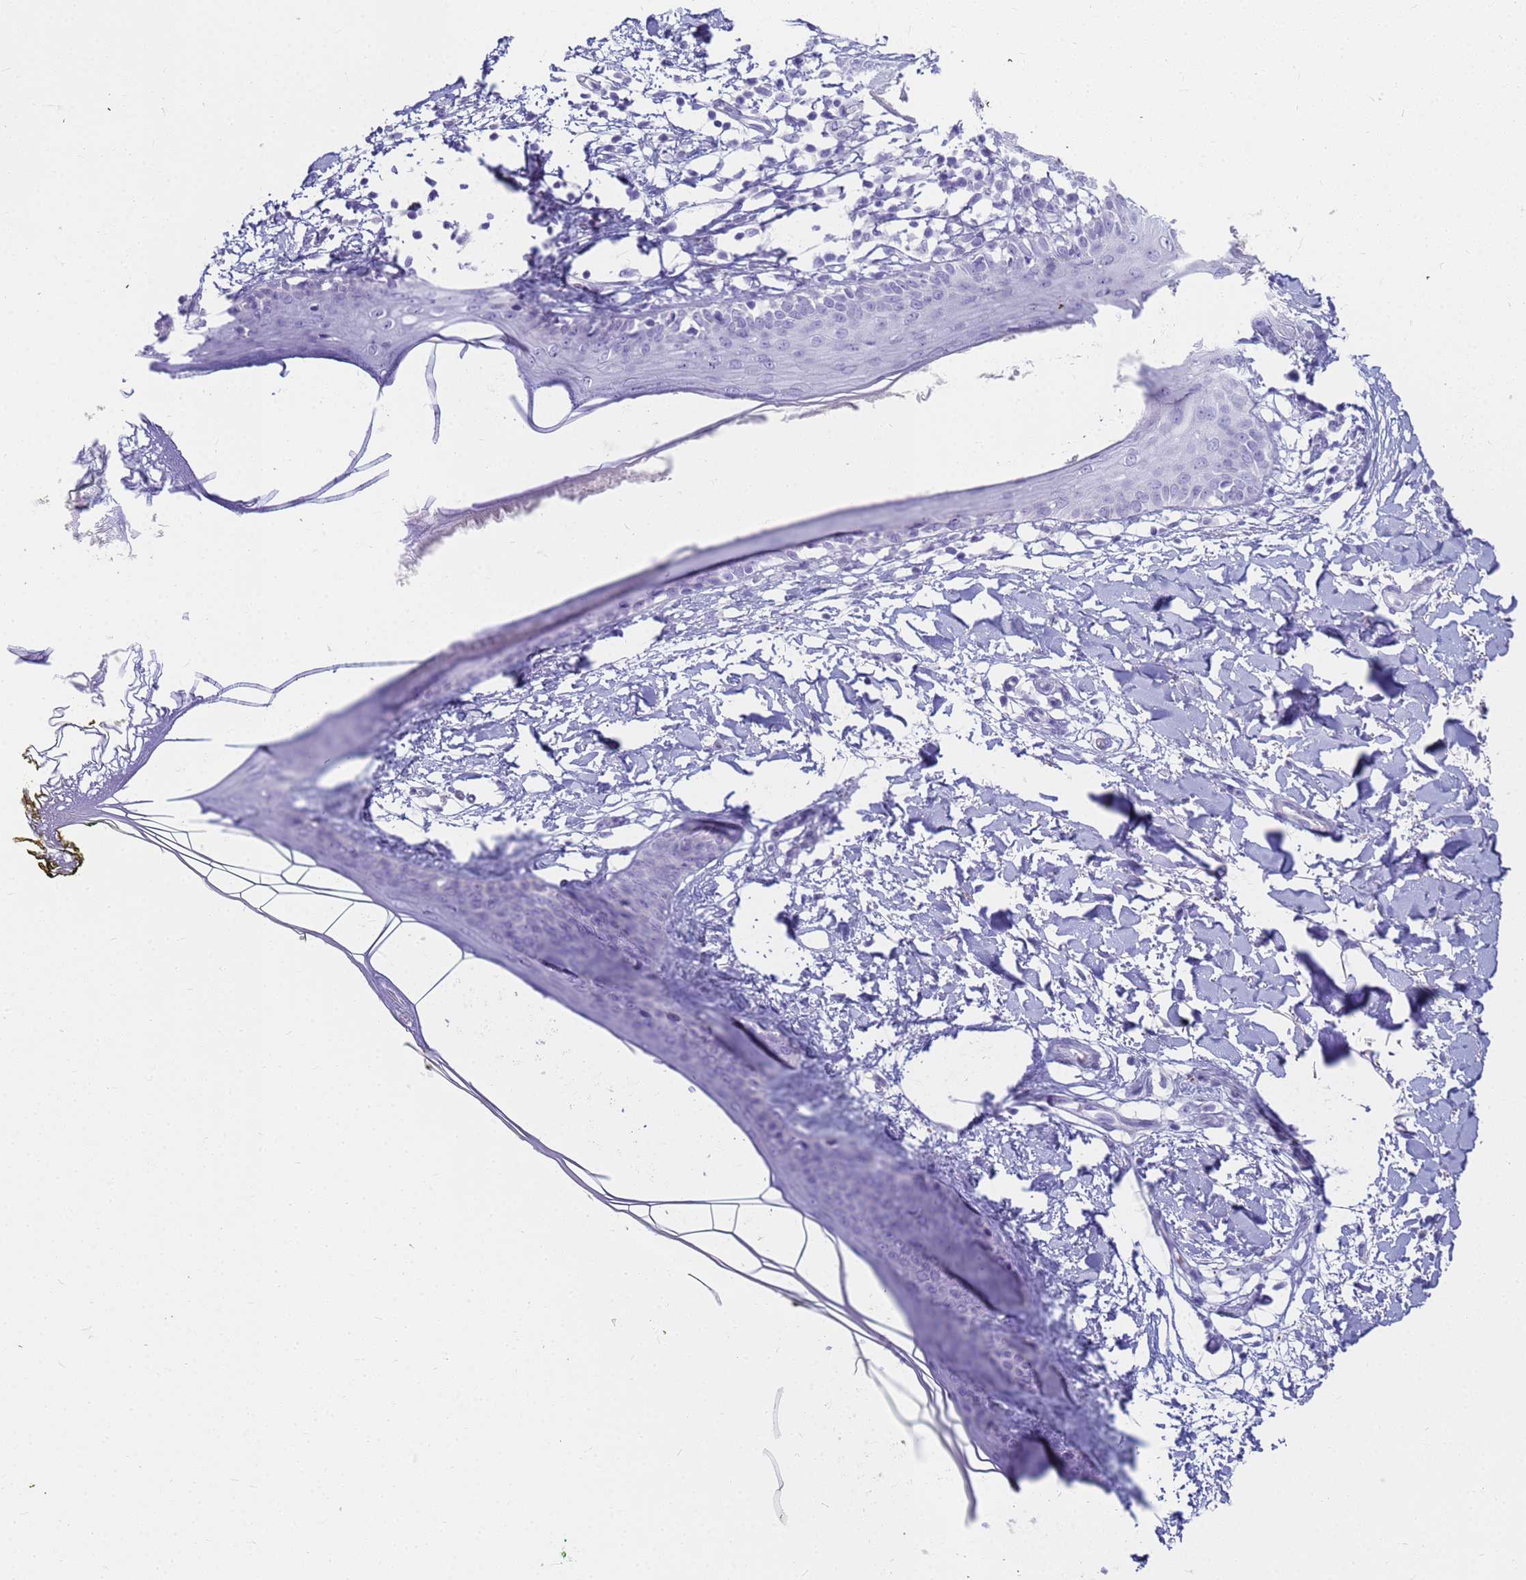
{"staining": {"intensity": "negative", "quantity": "none", "location": "none"}, "tissue": "skin", "cell_type": "Fibroblasts", "image_type": "normal", "snomed": [{"axis": "morphology", "description": "Normal tissue, NOS"}, {"axis": "topography", "description": "Skin"}], "caption": "IHC image of normal skin stained for a protein (brown), which reveals no staining in fibroblasts.", "gene": "RNASE2", "patient": {"sex": "female", "age": 34}}